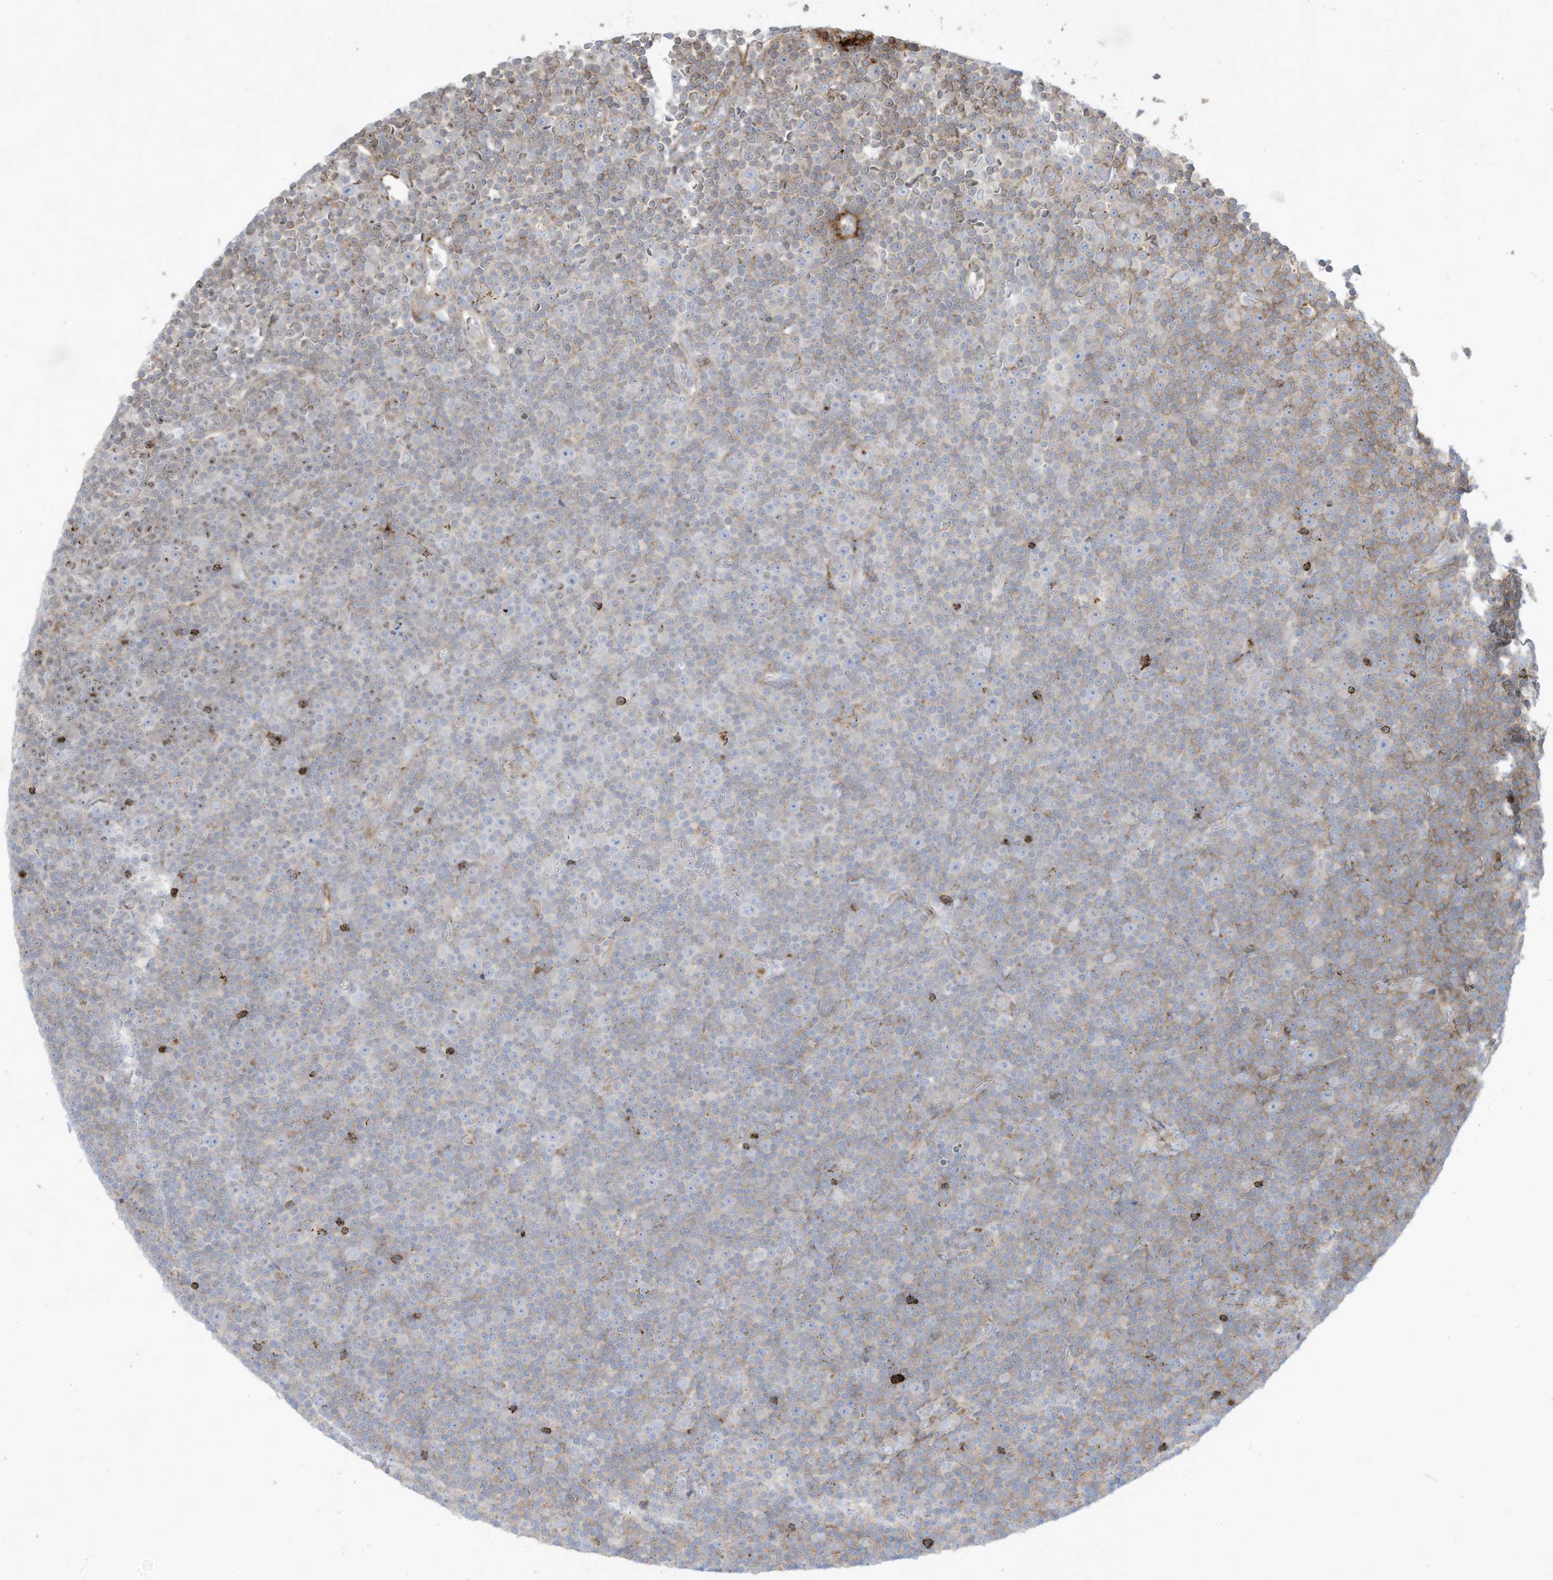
{"staining": {"intensity": "negative", "quantity": "none", "location": "none"}, "tissue": "lymphoma", "cell_type": "Tumor cells", "image_type": "cancer", "snomed": [{"axis": "morphology", "description": "Malignant lymphoma, non-Hodgkin's type, Low grade"}, {"axis": "topography", "description": "Lymph node"}], "caption": "DAB immunohistochemical staining of human lymphoma demonstrates no significant positivity in tumor cells.", "gene": "THNSL2", "patient": {"sex": "female", "age": 67}}